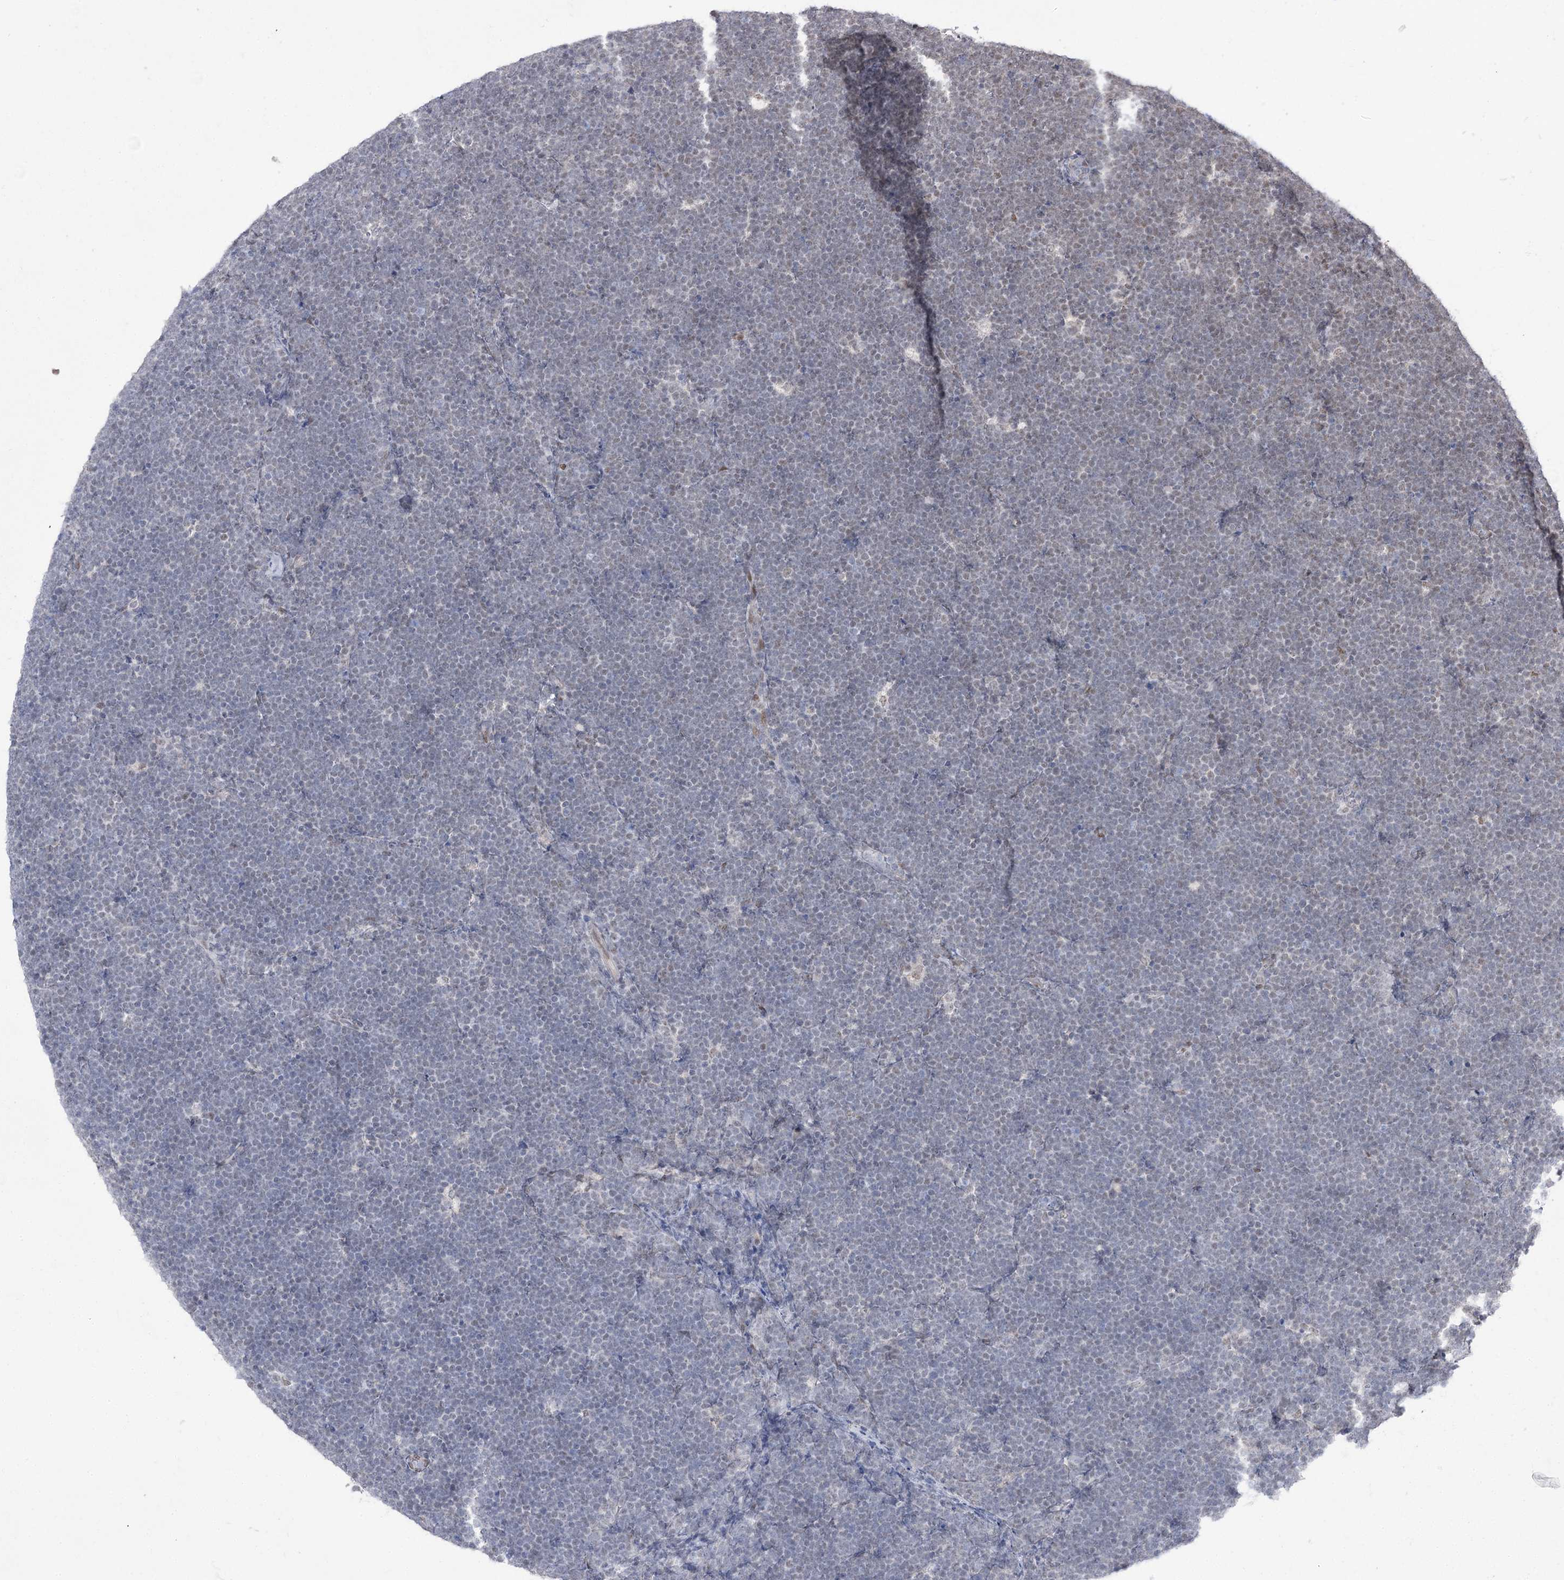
{"staining": {"intensity": "negative", "quantity": "none", "location": "none"}, "tissue": "lymphoma", "cell_type": "Tumor cells", "image_type": "cancer", "snomed": [{"axis": "morphology", "description": "Malignant lymphoma, non-Hodgkin's type, High grade"}, {"axis": "topography", "description": "Lymph node"}], "caption": "The photomicrograph demonstrates no significant positivity in tumor cells of high-grade malignant lymphoma, non-Hodgkin's type. (Immunohistochemistry (ihc), brightfield microscopy, high magnification).", "gene": "VGLL4", "patient": {"sex": "male", "age": 13}}